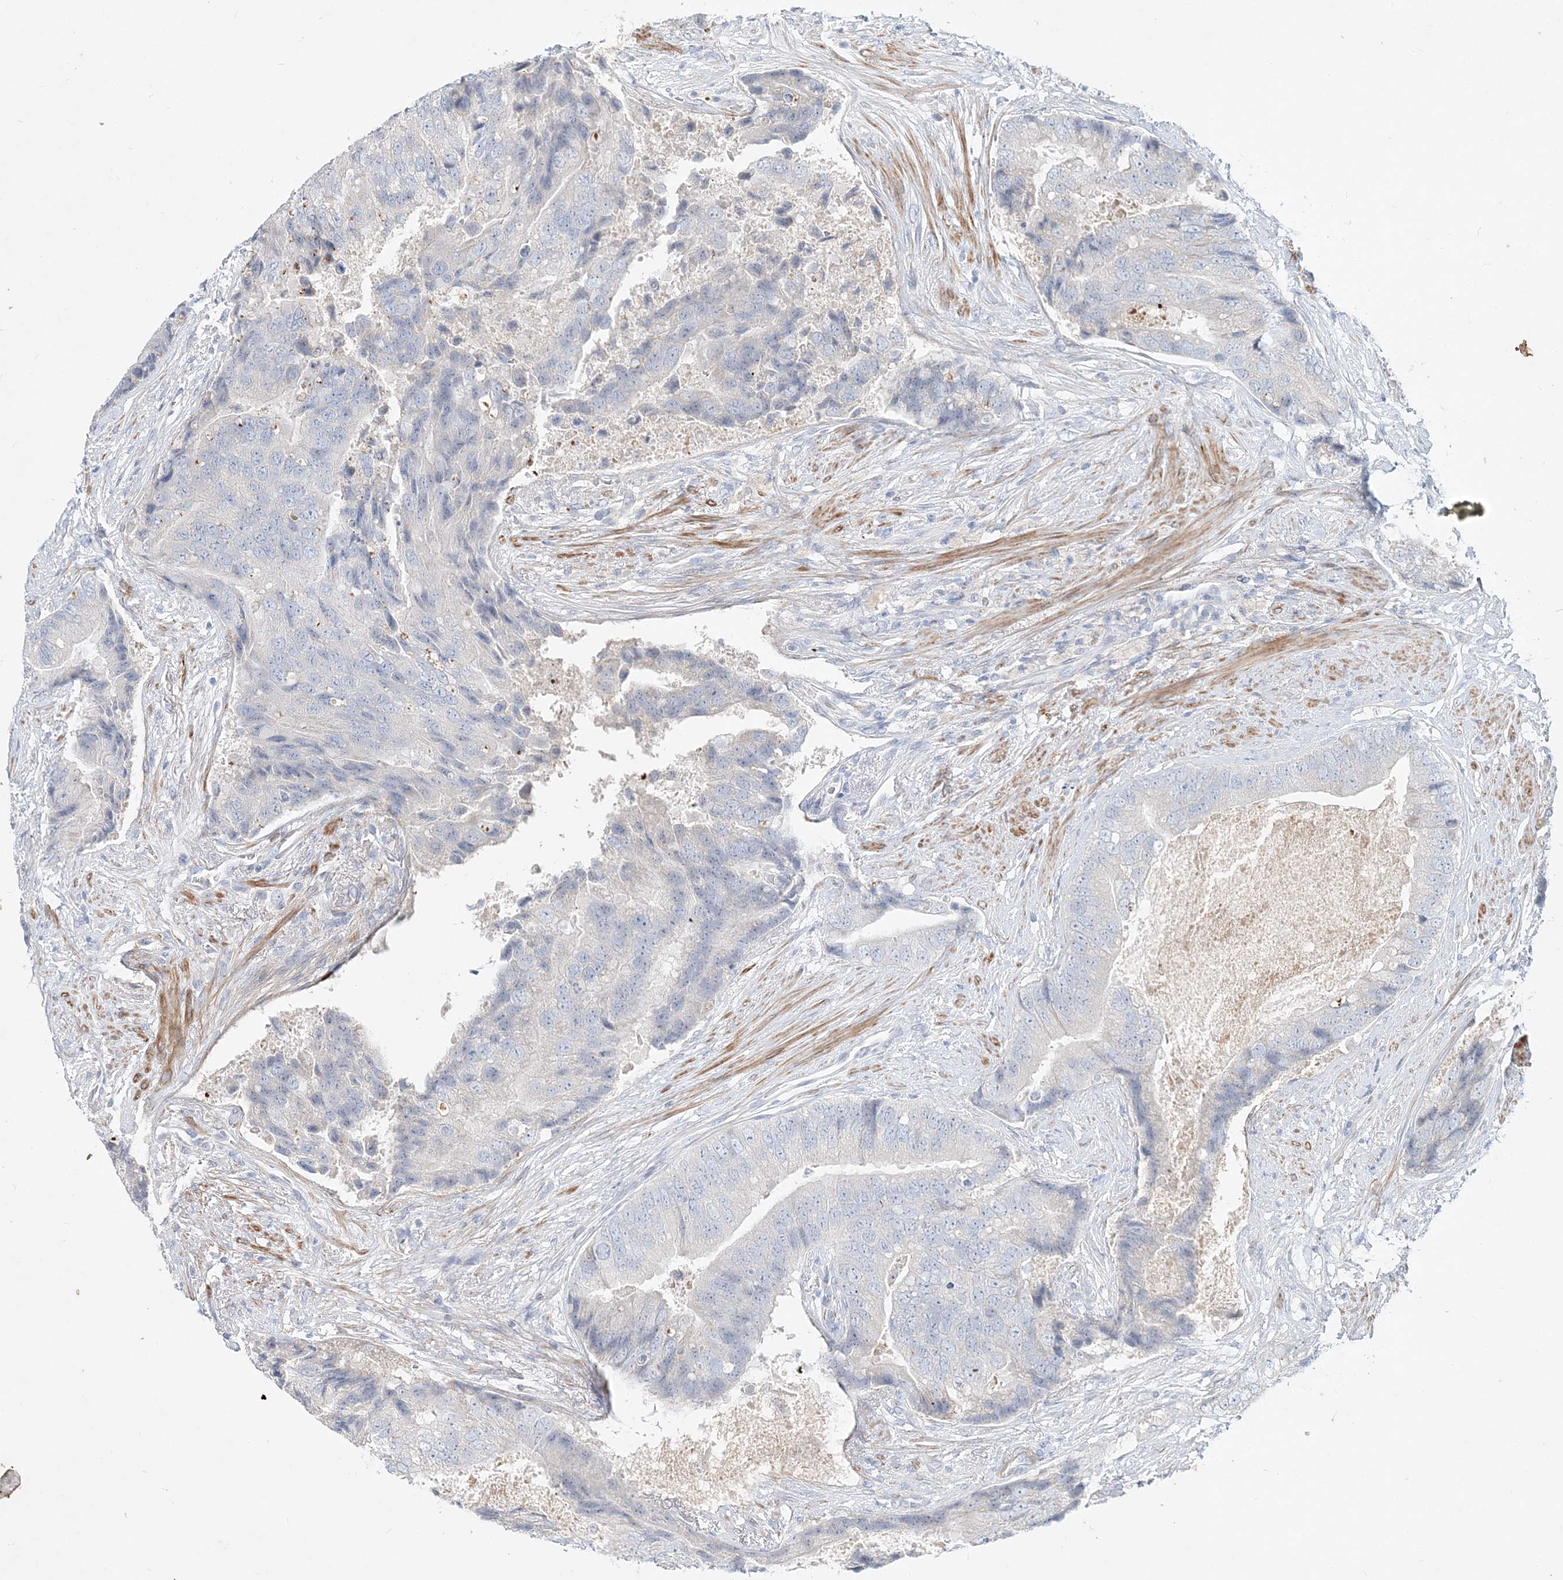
{"staining": {"intensity": "negative", "quantity": "none", "location": "none"}, "tissue": "prostate cancer", "cell_type": "Tumor cells", "image_type": "cancer", "snomed": [{"axis": "morphology", "description": "Adenocarcinoma, High grade"}, {"axis": "topography", "description": "Prostate"}], "caption": "A histopathology image of prostate cancer stained for a protein displays no brown staining in tumor cells.", "gene": "DNAH5", "patient": {"sex": "male", "age": 70}}